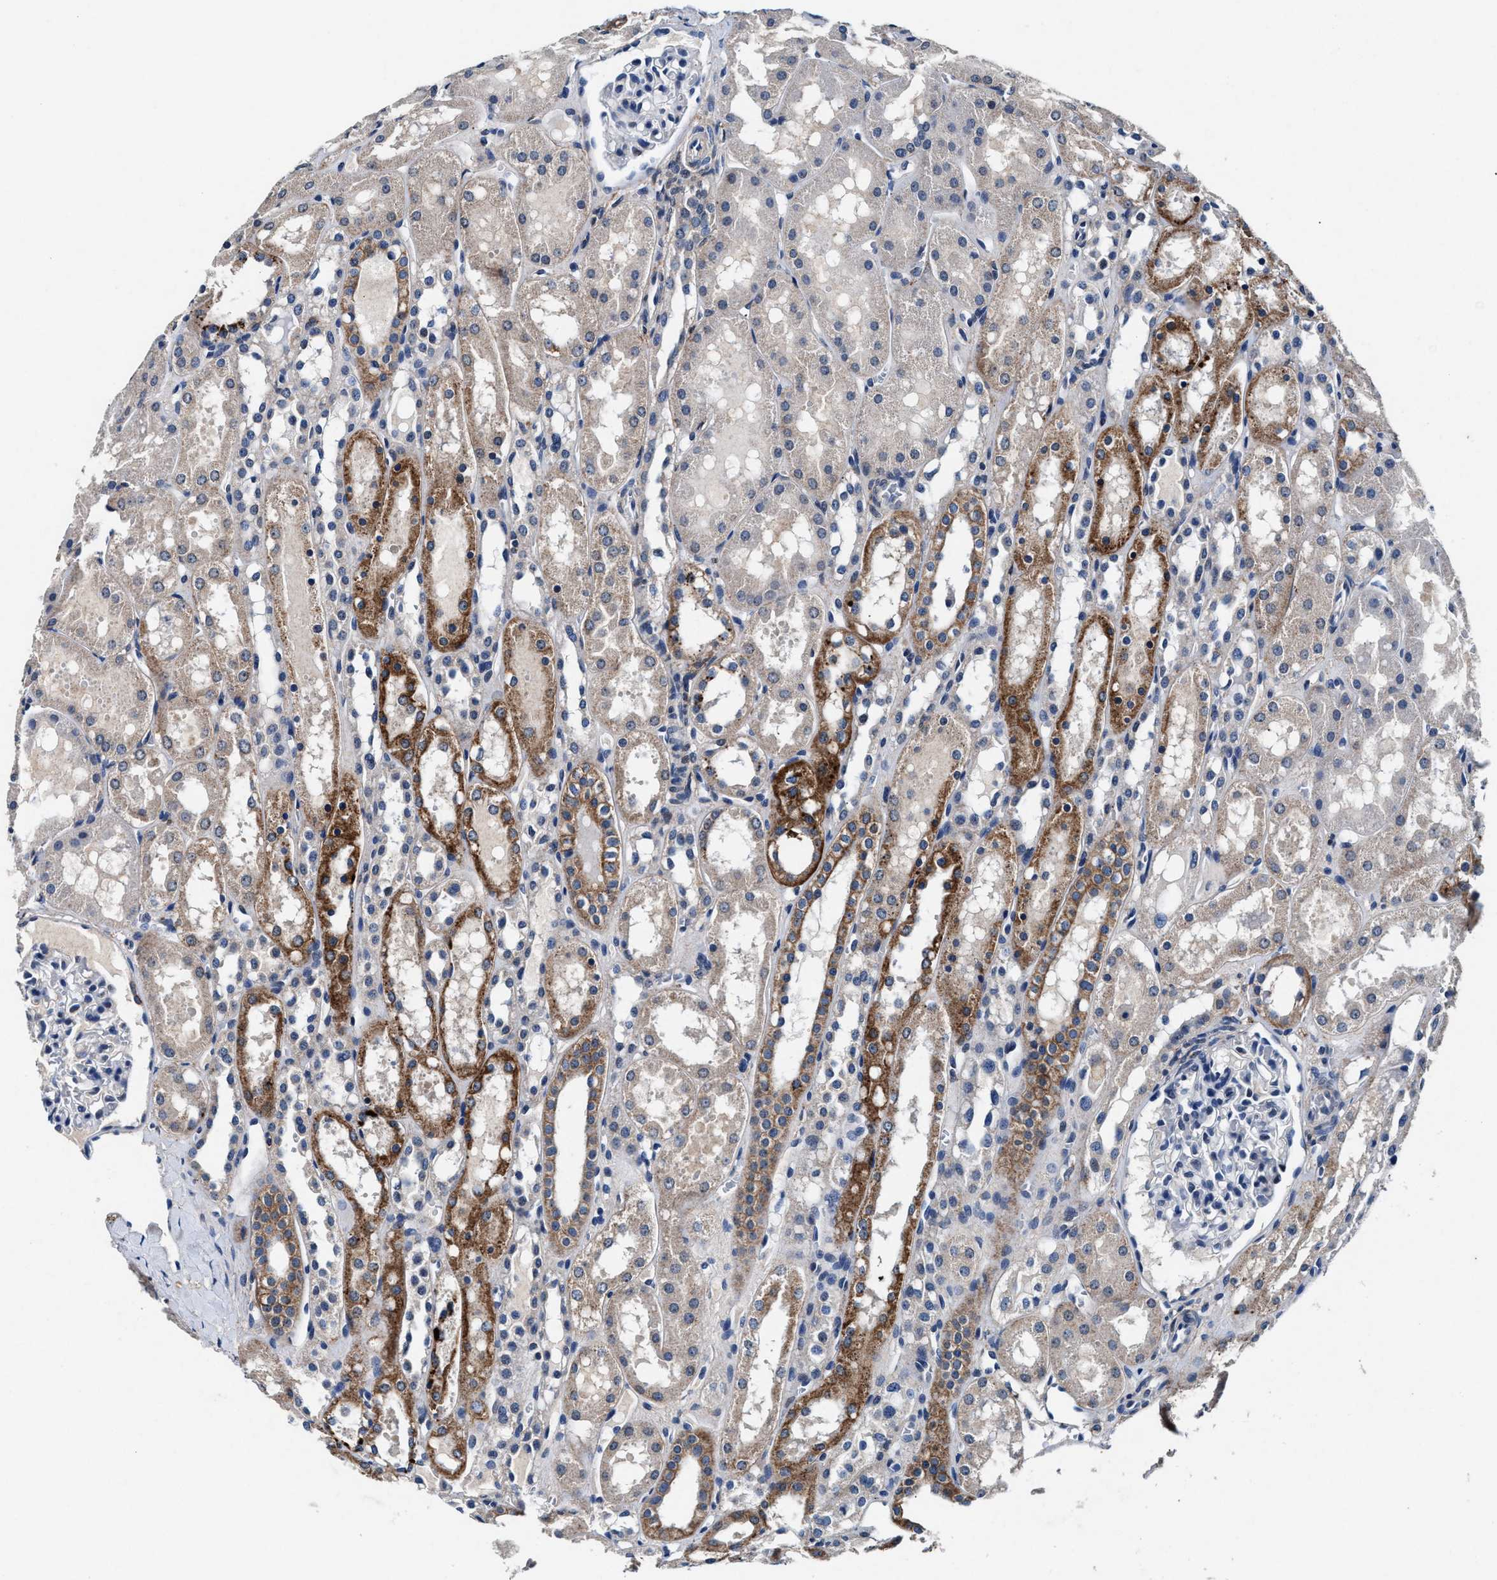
{"staining": {"intensity": "negative", "quantity": "none", "location": "none"}, "tissue": "kidney", "cell_type": "Cells in glomeruli", "image_type": "normal", "snomed": [{"axis": "morphology", "description": "Normal tissue, NOS"}, {"axis": "topography", "description": "Kidney"}, {"axis": "topography", "description": "Urinary bladder"}], "caption": "Immunohistochemistry histopathology image of unremarkable kidney: kidney stained with DAB (3,3'-diaminobenzidine) exhibits no significant protein positivity in cells in glomeruli.", "gene": "SLC8A1", "patient": {"sex": "male", "age": 16}}